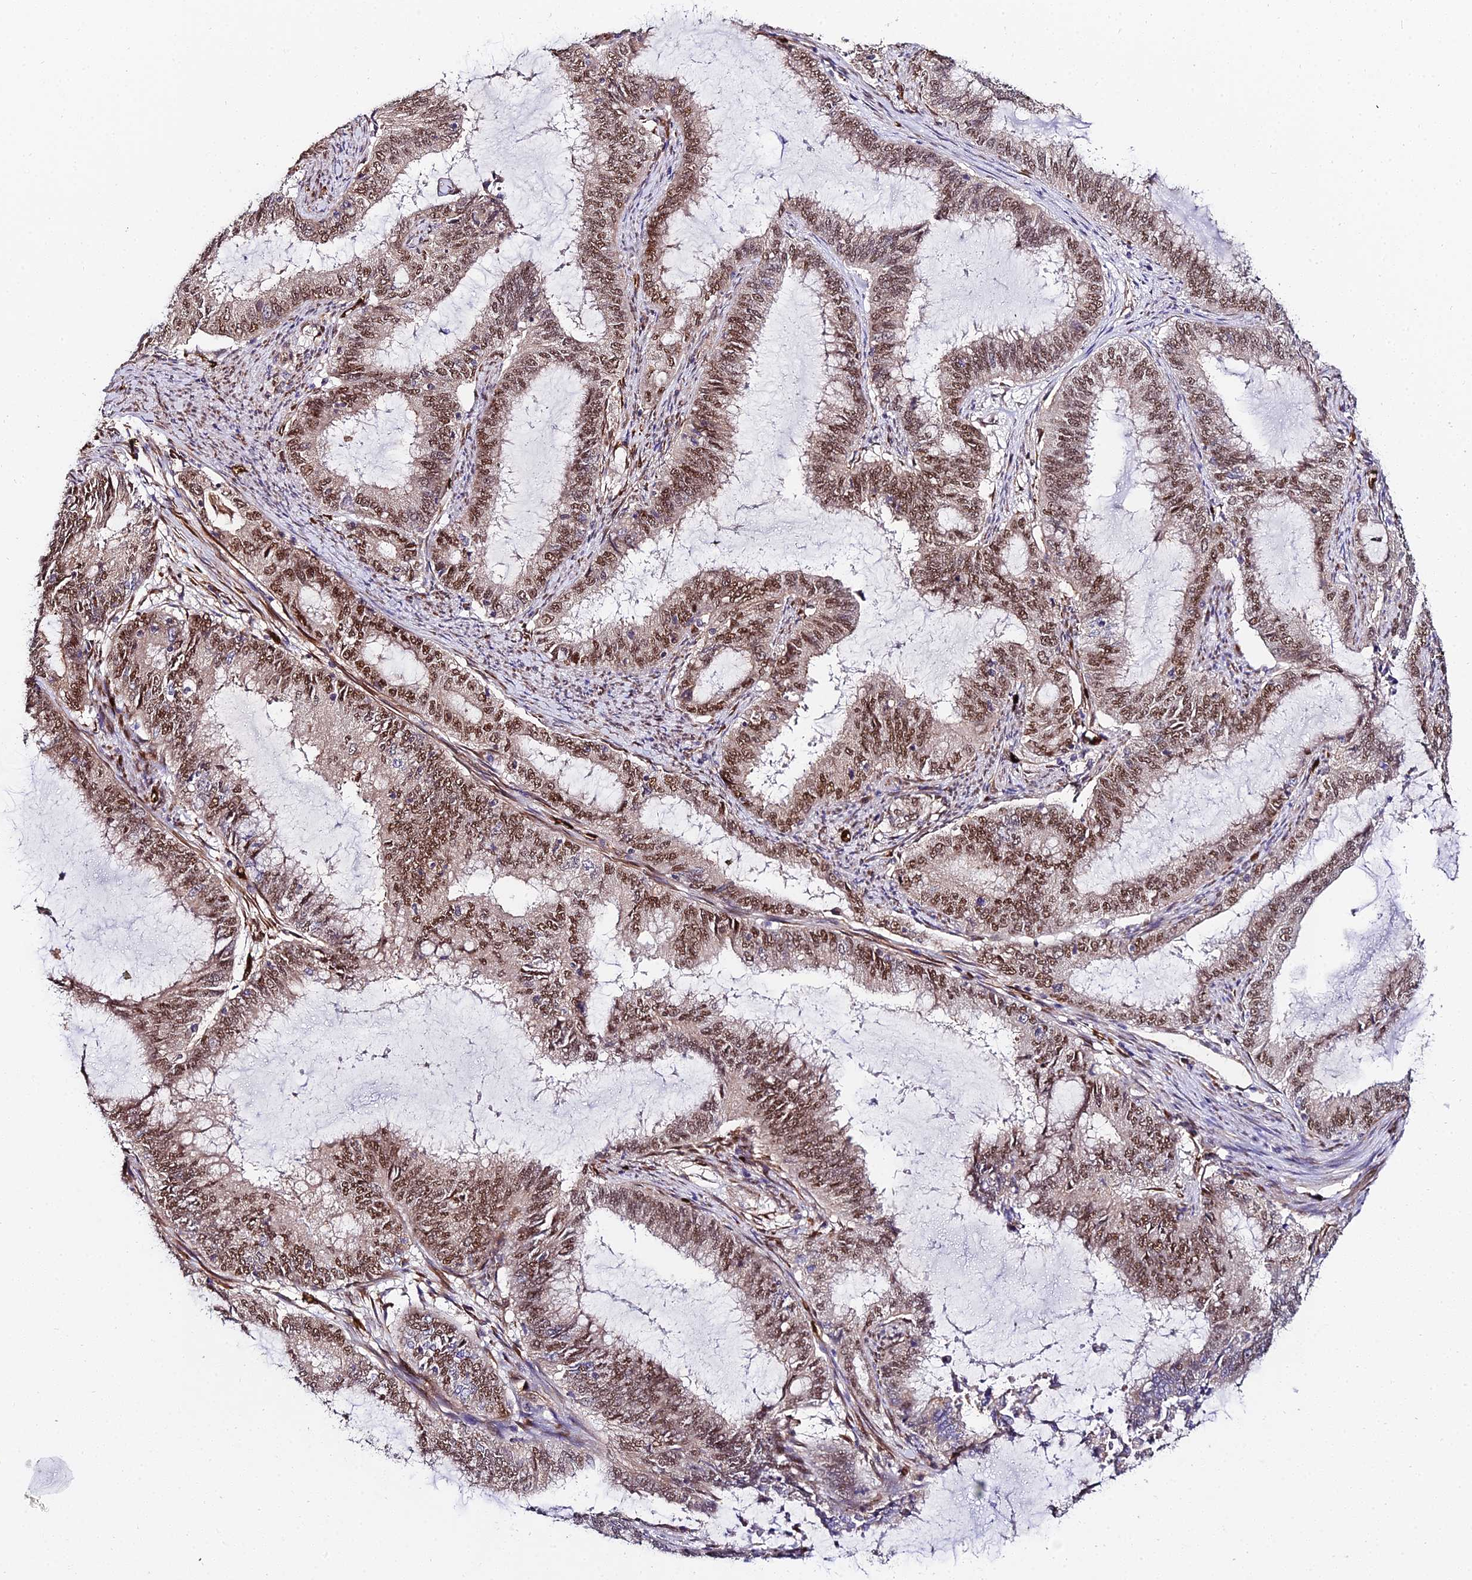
{"staining": {"intensity": "moderate", "quantity": ">75%", "location": "nuclear"}, "tissue": "endometrial cancer", "cell_type": "Tumor cells", "image_type": "cancer", "snomed": [{"axis": "morphology", "description": "Adenocarcinoma, NOS"}, {"axis": "topography", "description": "Endometrium"}], "caption": "Immunohistochemistry (DAB (3,3'-diaminobenzidine)) staining of human endometrial cancer displays moderate nuclear protein positivity in about >75% of tumor cells.", "gene": "BCL9", "patient": {"sex": "female", "age": 51}}